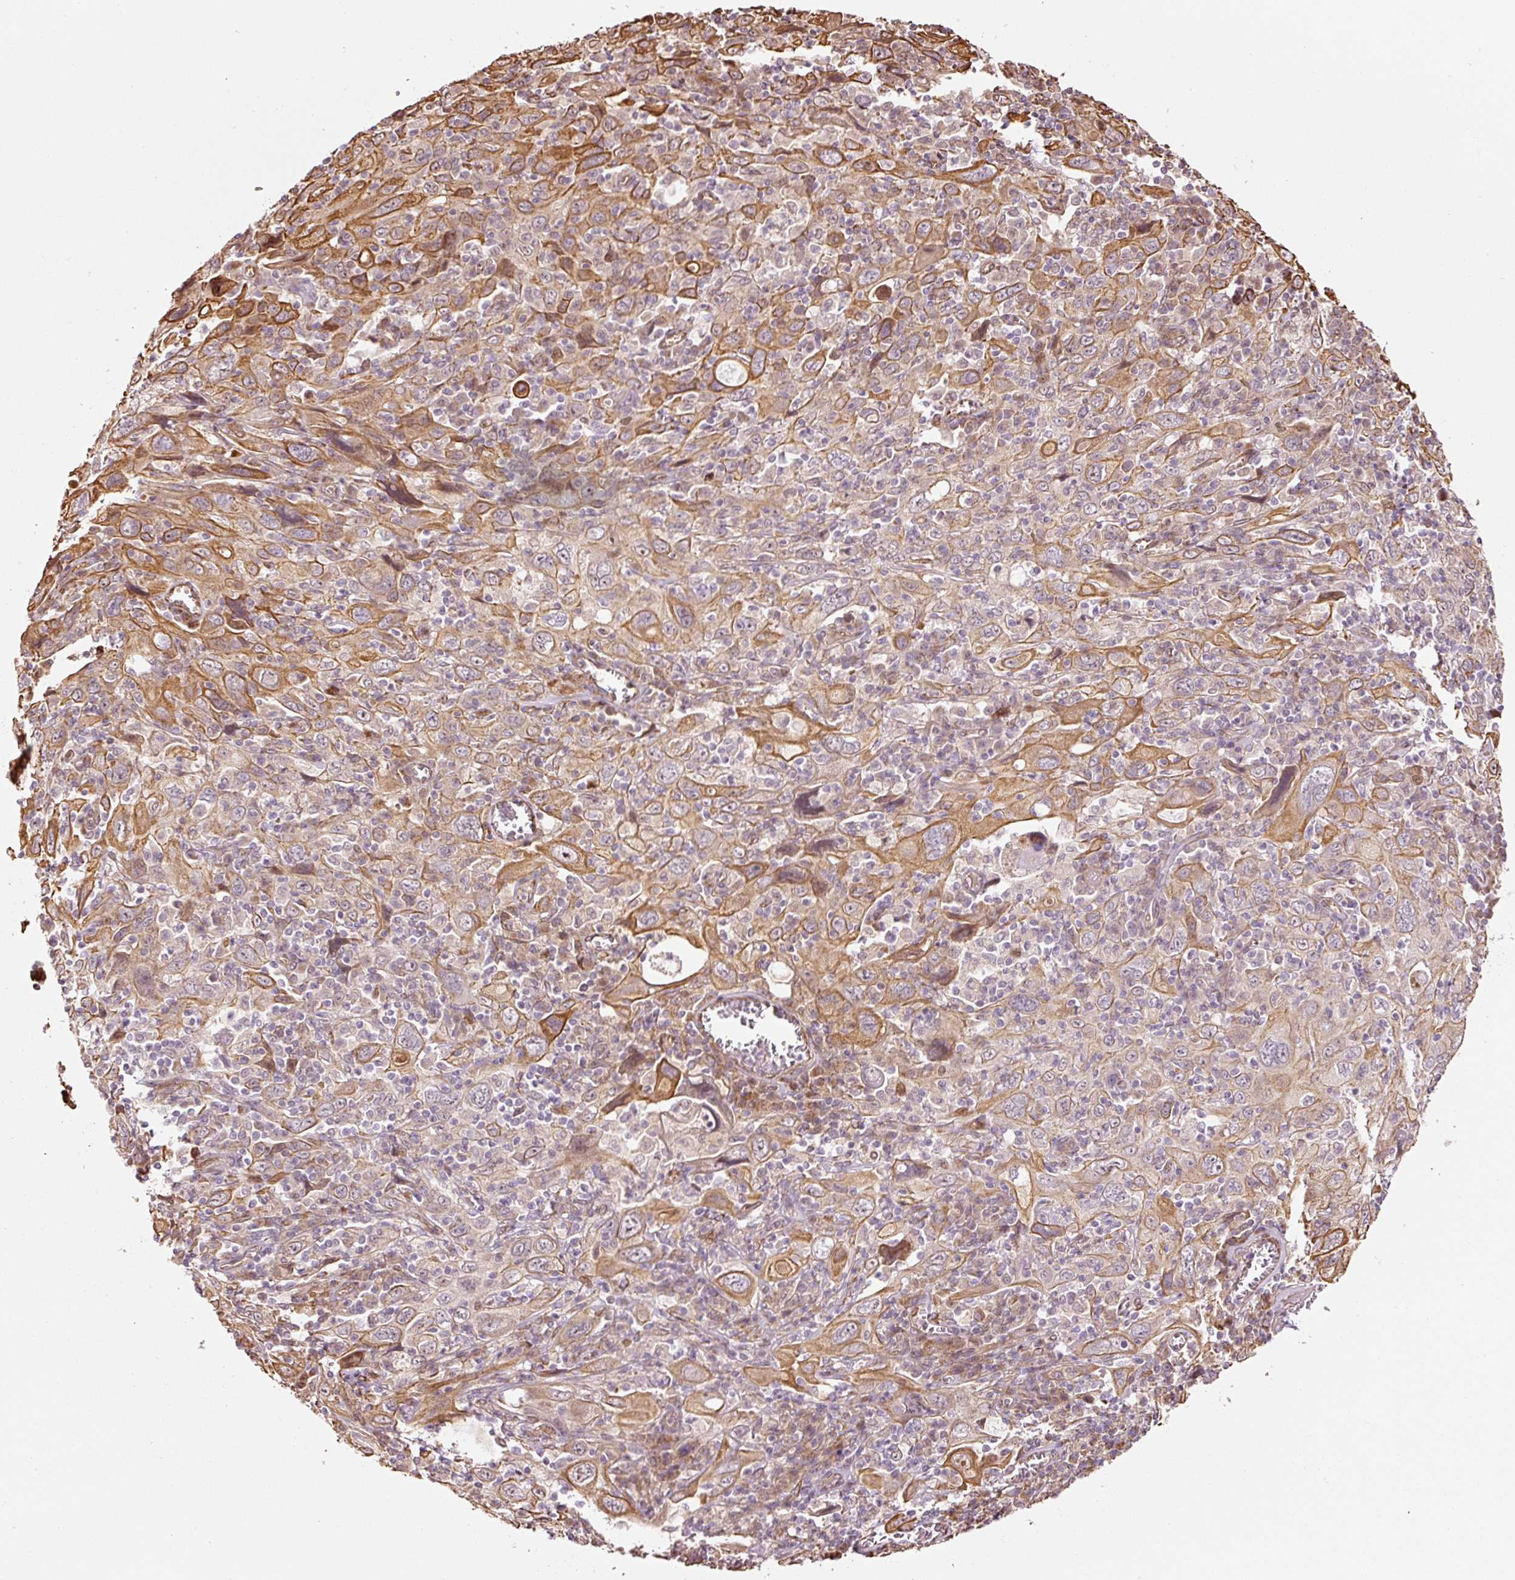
{"staining": {"intensity": "moderate", "quantity": ">75%", "location": "cytoplasmic/membranous"}, "tissue": "cervical cancer", "cell_type": "Tumor cells", "image_type": "cancer", "snomed": [{"axis": "morphology", "description": "Squamous cell carcinoma, NOS"}, {"axis": "topography", "description": "Cervix"}], "caption": "Protein expression analysis of human cervical cancer (squamous cell carcinoma) reveals moderate cytoplasmic/membranous positivity in approximately >75% of tumor cells. (DAB (3,3'-diaminobenzidine) IHC, brown staining for protein, blue staining for nuclei).", "gene": "ETF1", "patient": {"sex": "female", "age": 46}}